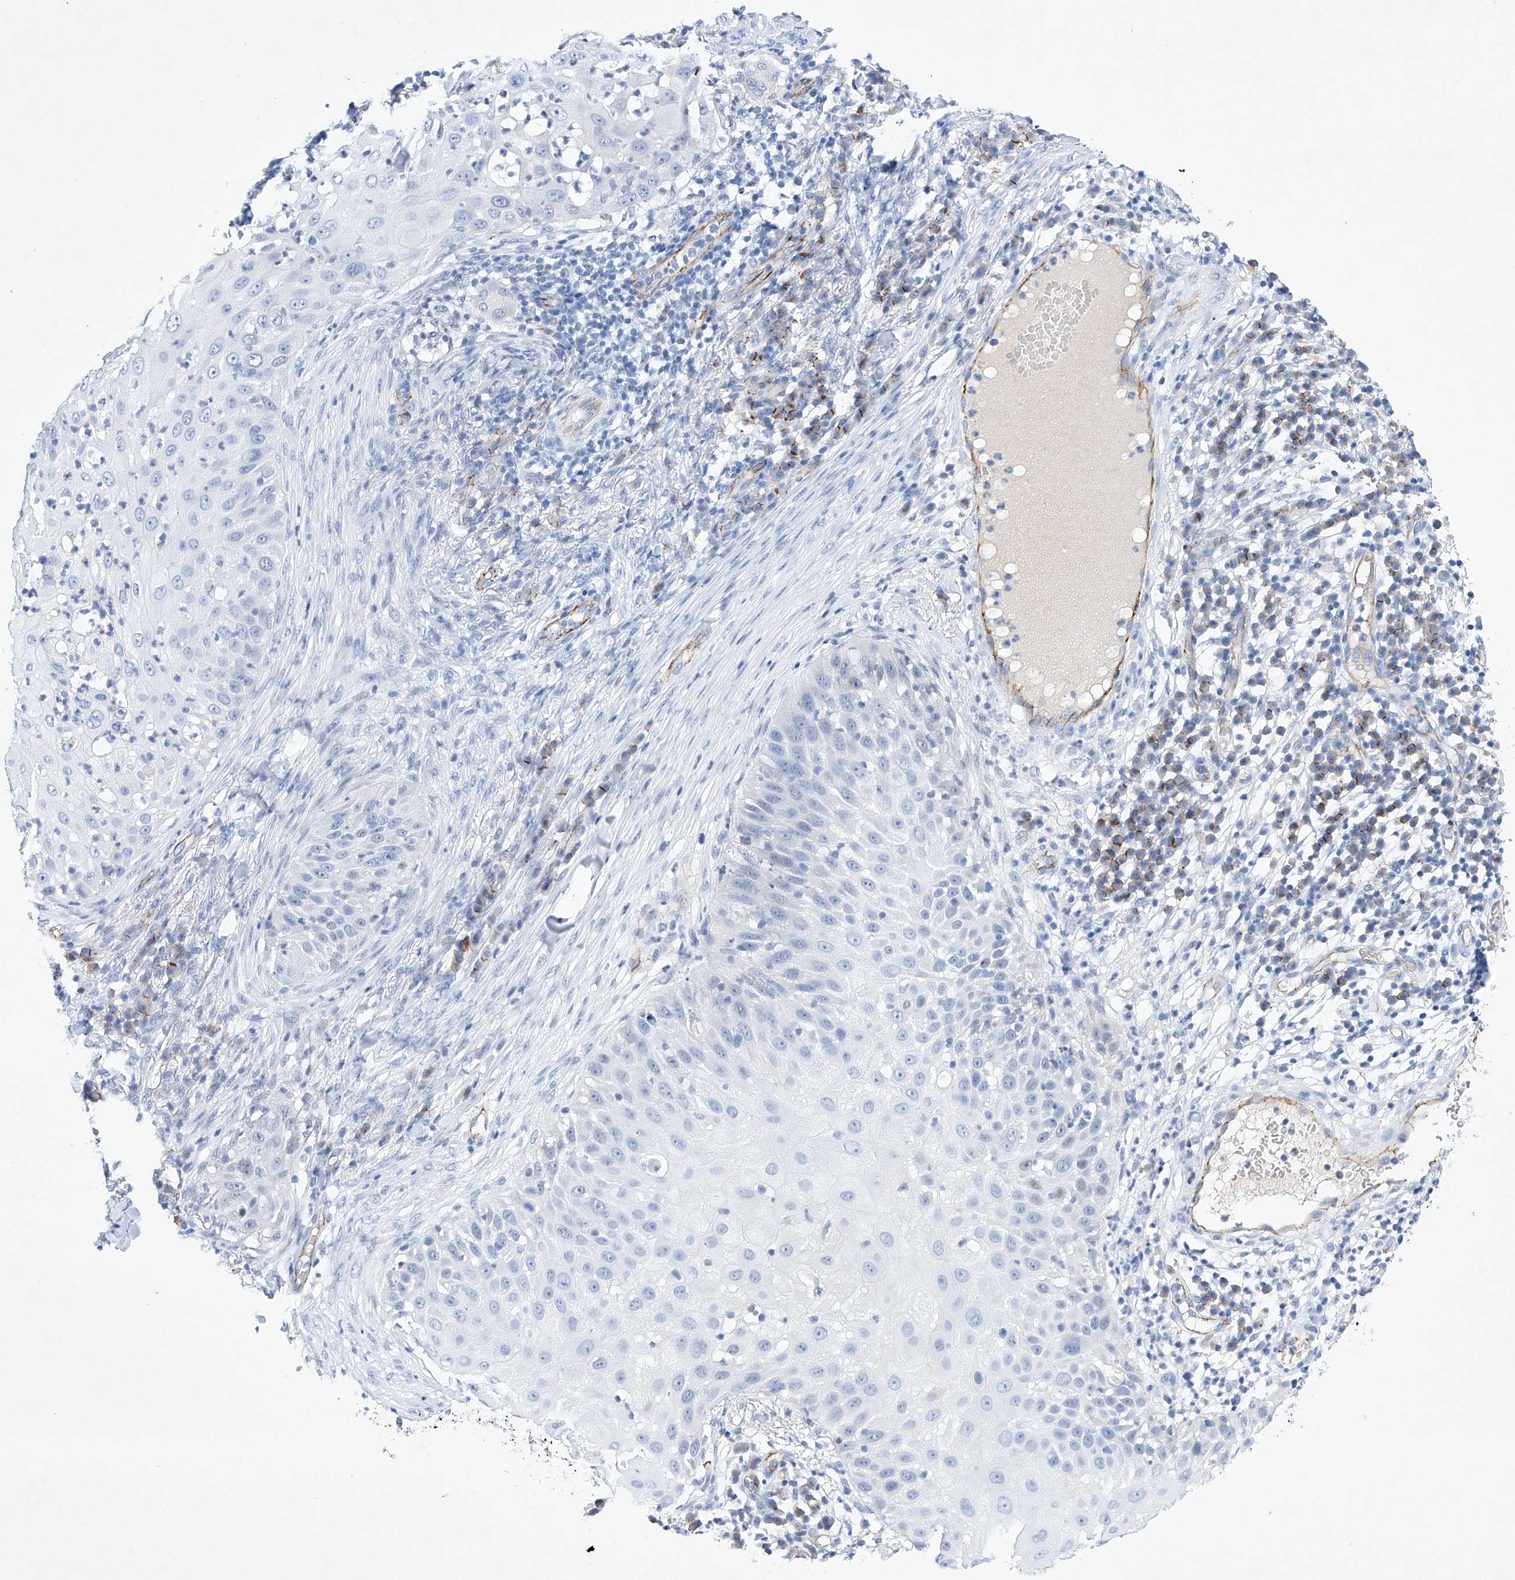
{"staining": {"intensity": "negative", "quantity": "none", "location": "none"}, "tissue": "skin cancer", "cell_type": "Tumor cells", "image_type": "cancer", "snomed": [{"axis": "morphology", "description": "Squamous cell carcinoma, NOS"}, {"axis": "topography", "description": "Skin"}], "caption": "This is an immunohistochemistry (IHC) micrograph of human squamous cell carcinoma (skin). There is no expression in tumor cells.", "gene": "ETV7", "patient": {"sex": "female", "age": 44}}